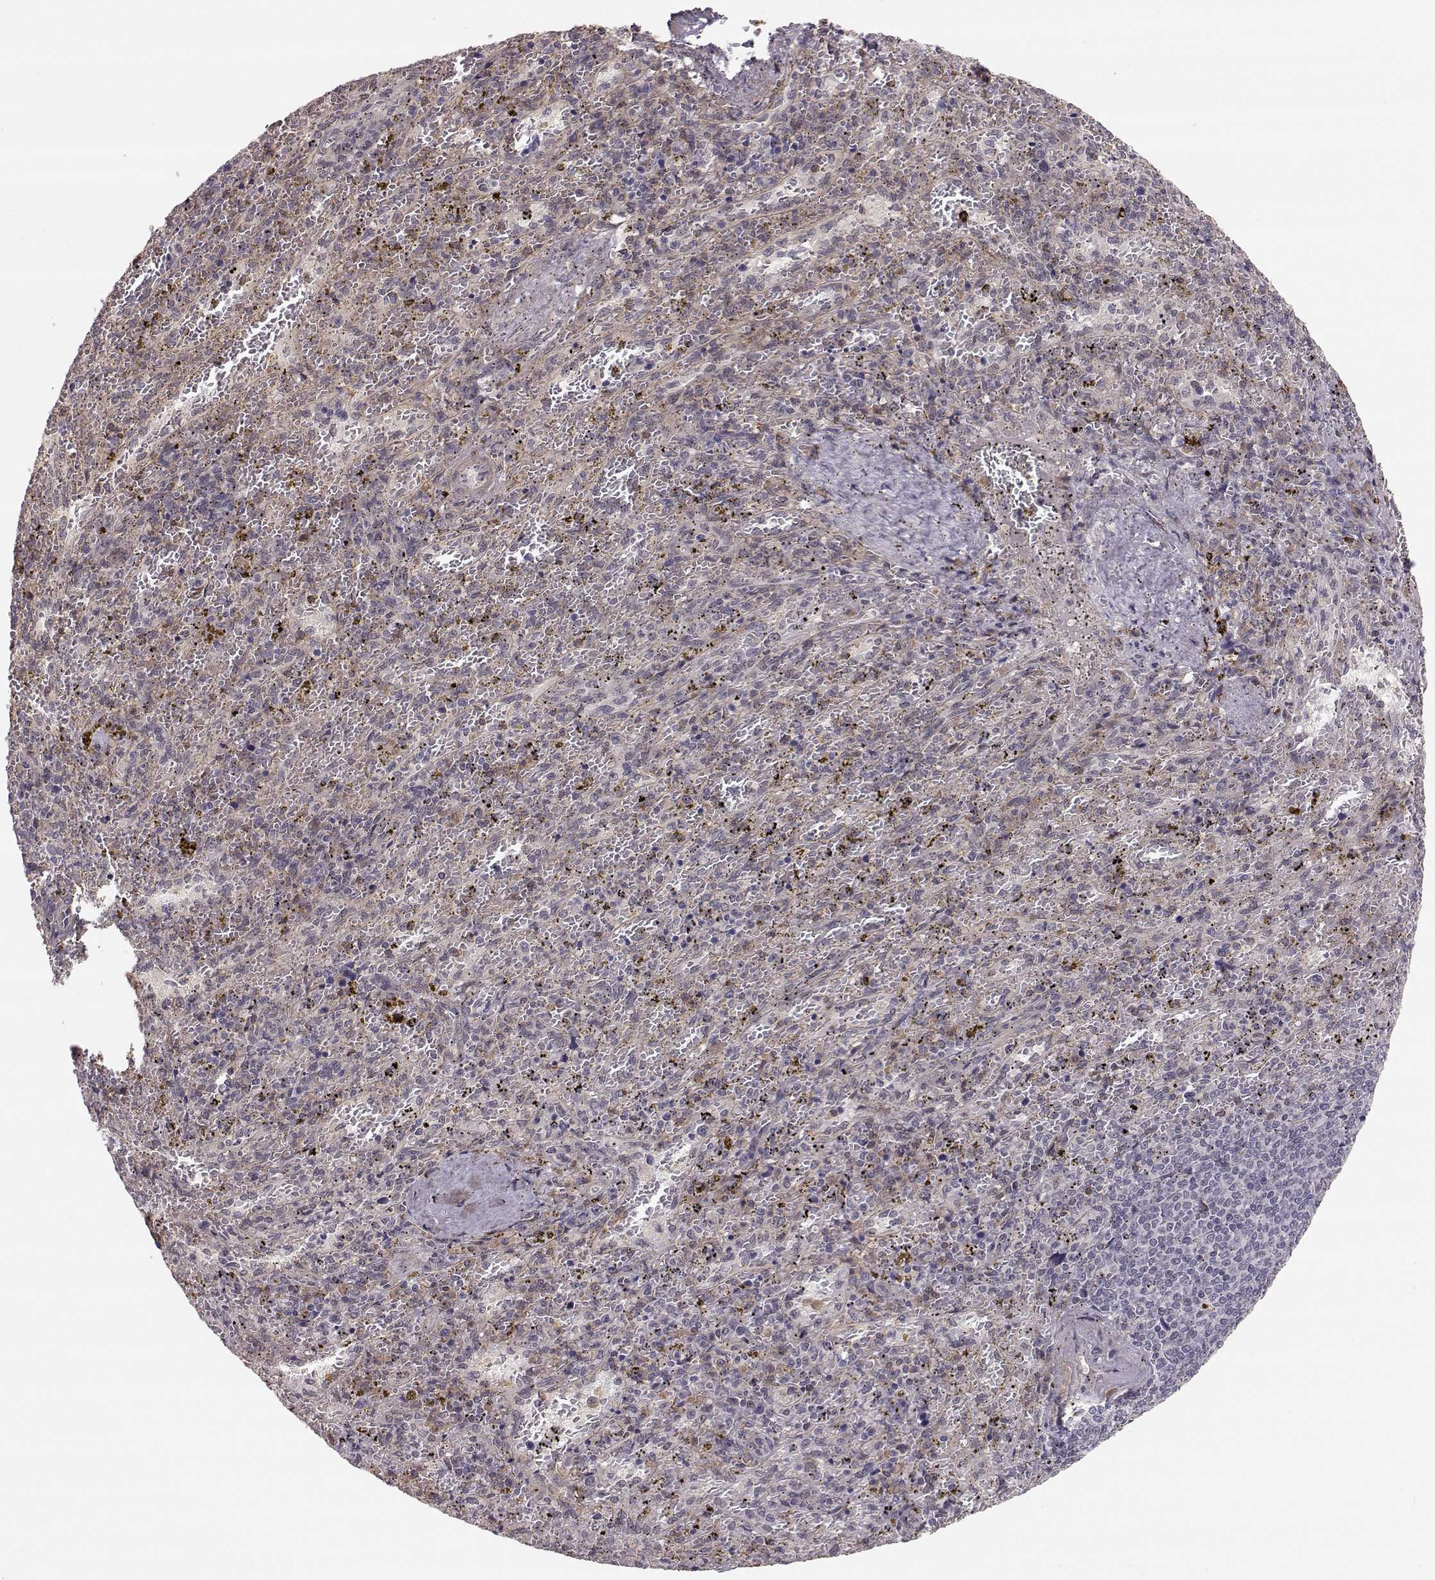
{"staining": {"intensity": "weak", "quantity": "25%-75%", "location": "cytoplasmic/membranous"}, "tissue": "spleen", "cell_type": "Cells in red pulp", "image_type": "normal", "snomed": [{"axis": "morphology", "description": "Normal tissue, NOS"}, {"axis": "topography", "description": "Spleen"}], "caption": "Cells in red pulp show low levels of weak cytoplasmic/membranous expression in approximately 25%-75% of cells in unremarkable spleen.", "gene": "PLEKHG3", "patient": {"sex": "female", "age": 50}}